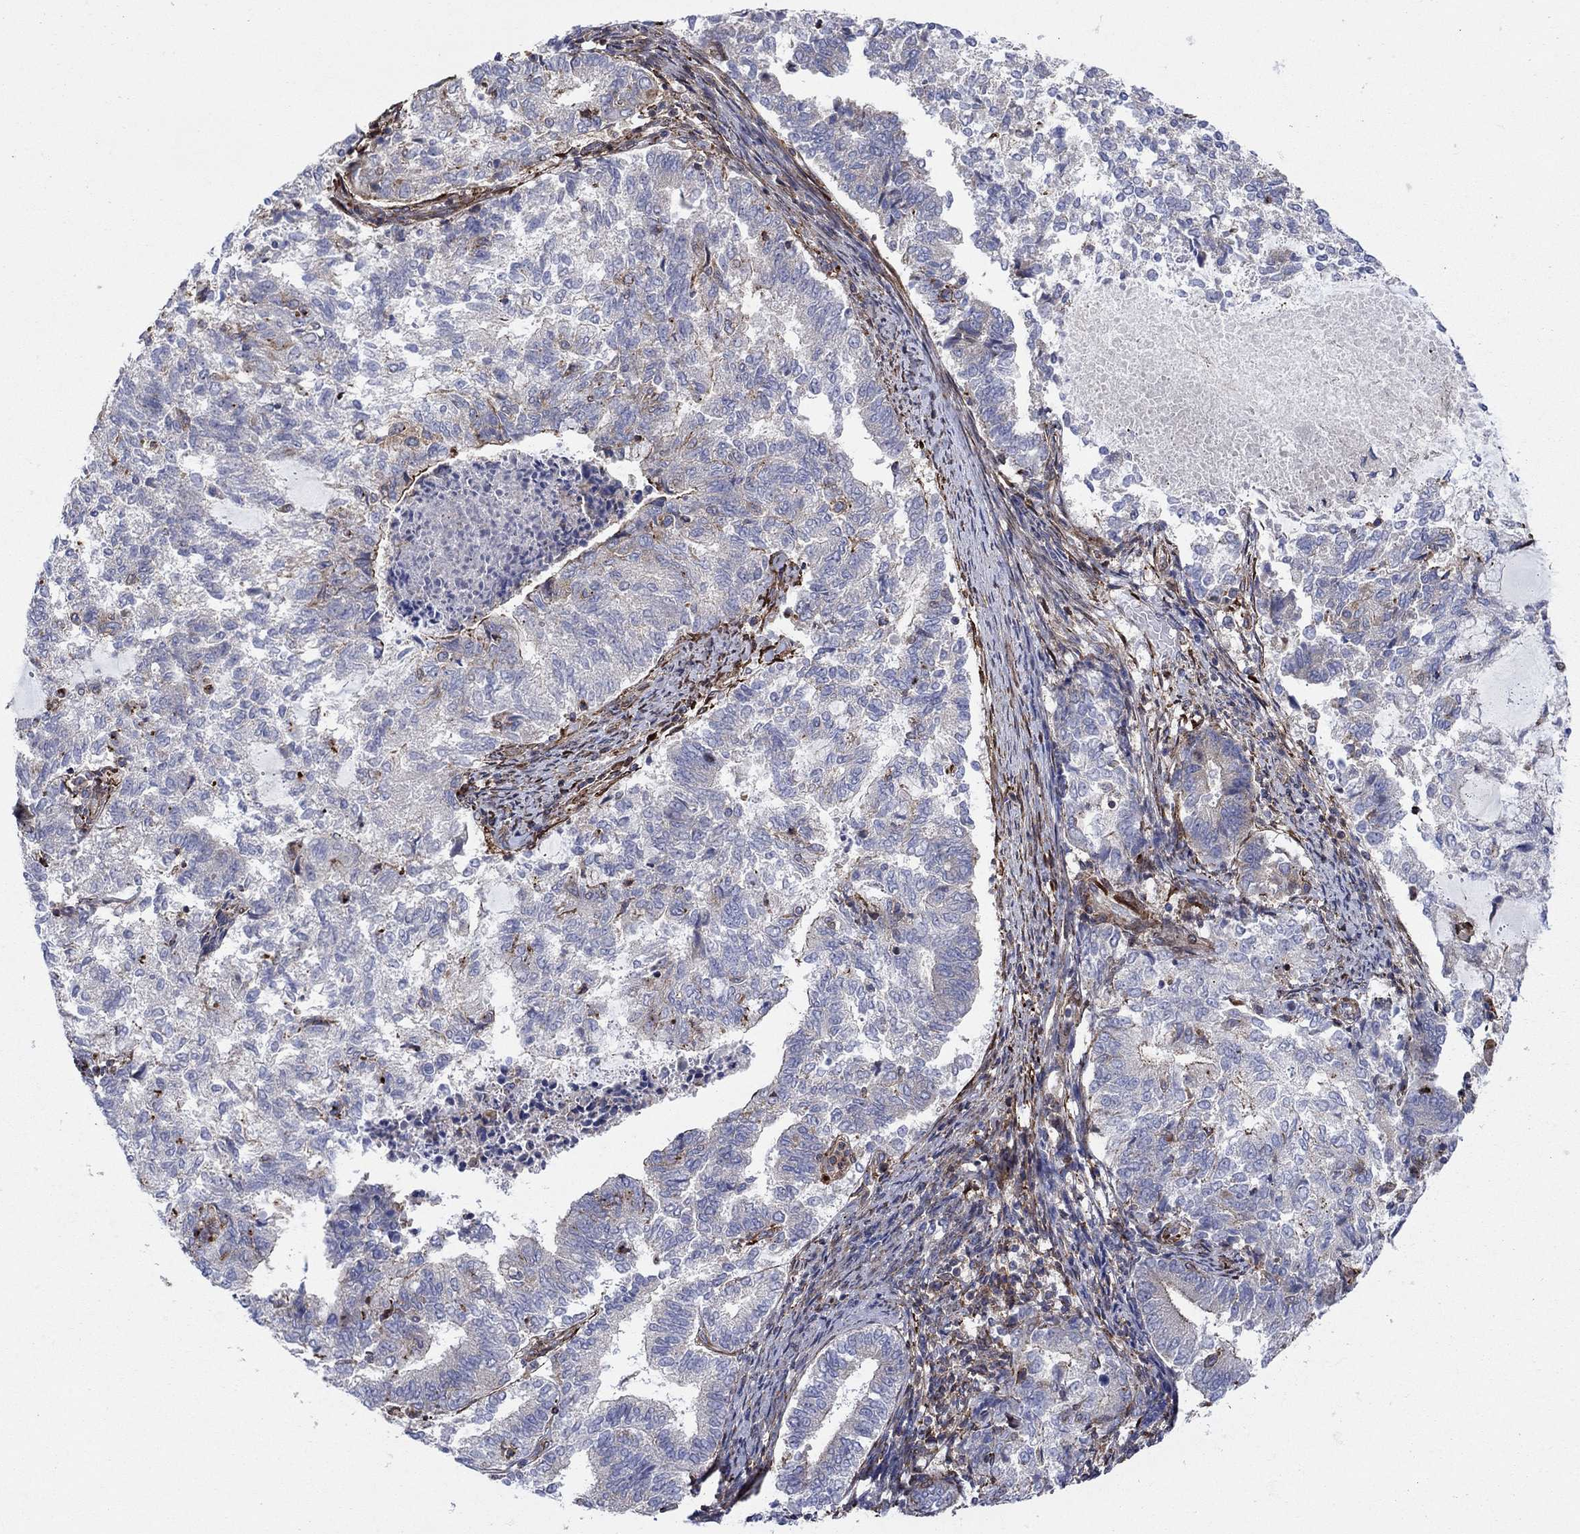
{"staining": {"intensity": "strong", "quantity": "<25%", "location": "cytoplasmic/membranous"}, "tissue": "endometrial cancer", "cell_type": "Tumor cells", "image_type": "cancer", "snomed": [{"axis": "morphology", "description": "Adenocarcinoma, NOS"}, {"axis": "topography", "description": "Endometrium"}], "caption": "Immunohistochemistry (DAB (3,3'-diaminobenzidine)) staining of endometrial cancer displays strong cytoplasmic/membranous protein expression in approximately <25% of tumor cells.", "gene": "PAG1", "patient": {"sex": "female", "age": 65}}